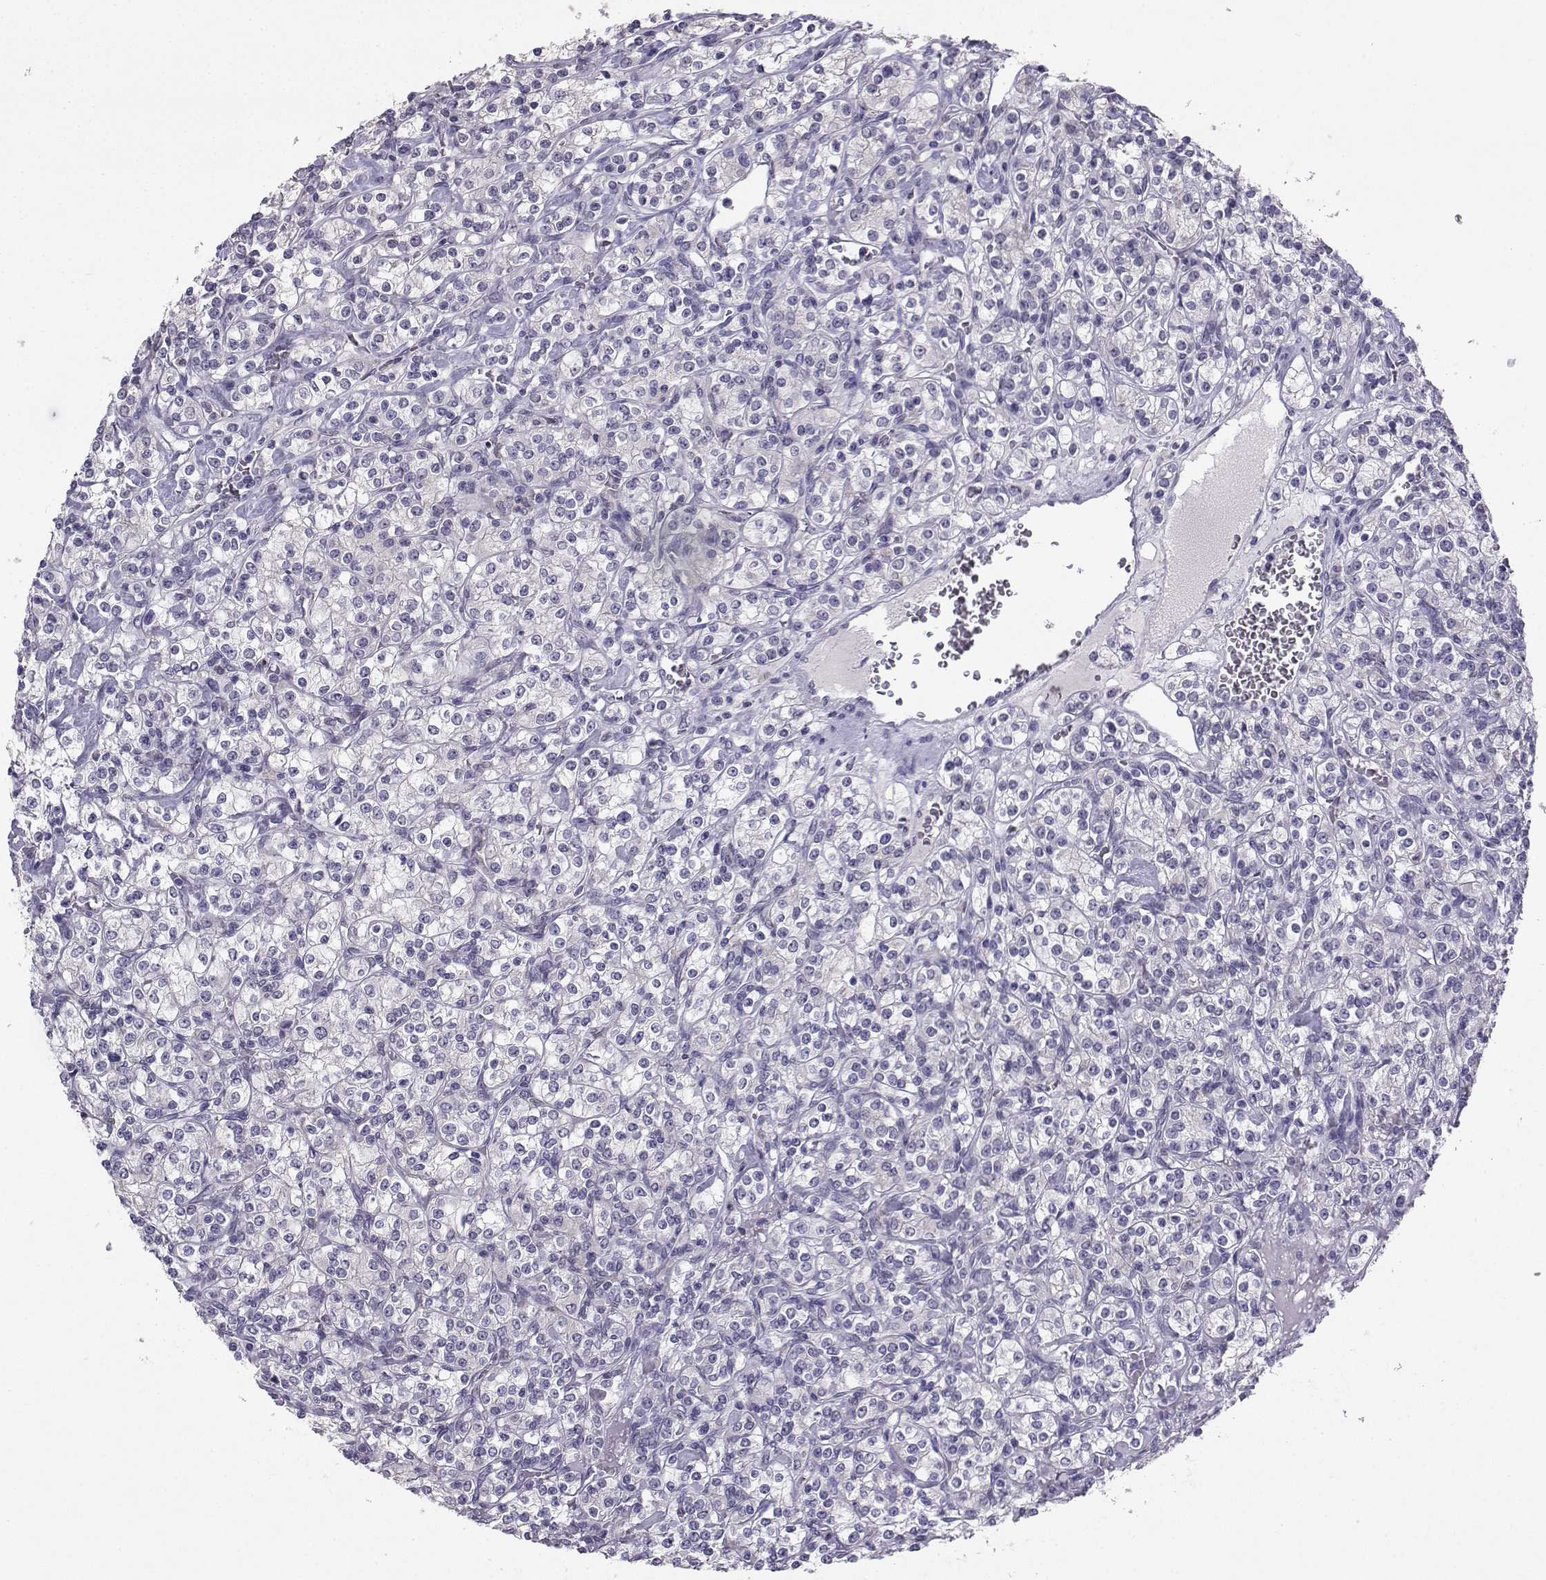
{"staining": {"intensity": "negative", "quantity": "none", "location": "none"}, "tissue": "renal cancer", "cell_type": "Tumor cells", "image_type": "cancer", "snomed": [{"axis": "morphology", "description": "Adenocarcinoma, NOS"}, {"axis": "topography", "description": "Kidney"}], "caption": "High power microscopy photomicrograph of an IHC micrograph of renal cancer, revealing no significant positivity in tumor cells.", "gene": "TBR1", "patient": {"sex": "male", "age": 77}}